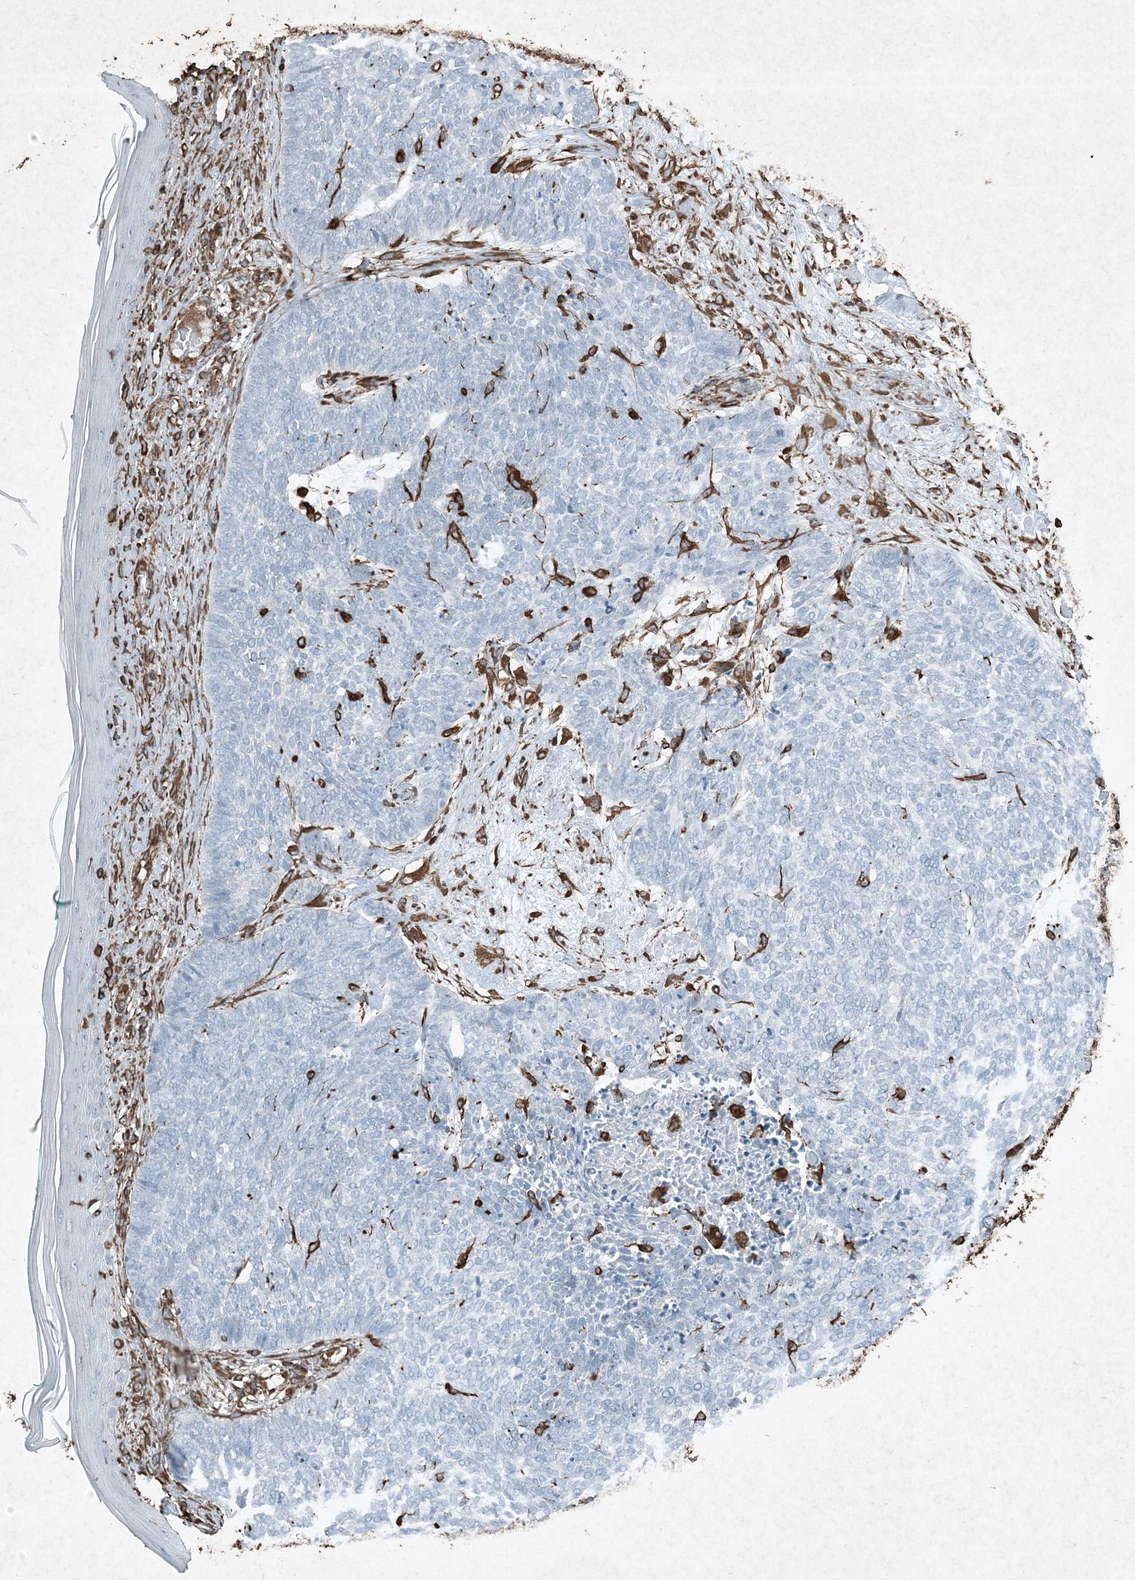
{"staining": {"intensity": "negative", "quantity": "none", "location": "none"}, "tissue": "skin cancer", "cell_type": "Tumor cells", "image_type": "cancer", "snomed": [{"axis": "morphology", "description": "Basal cell carcinoma"}, {"axis": "topography", "description": "Skin"}], "caption": "High magnification brightfield microscopy of skin basal cell carcinoma stained with DAB (brown) and counterstained with hematoxylin (blue): tumor cells show no significant expression.", "gene": "RYK", "patient": {"sex": "female", "age": 84}}